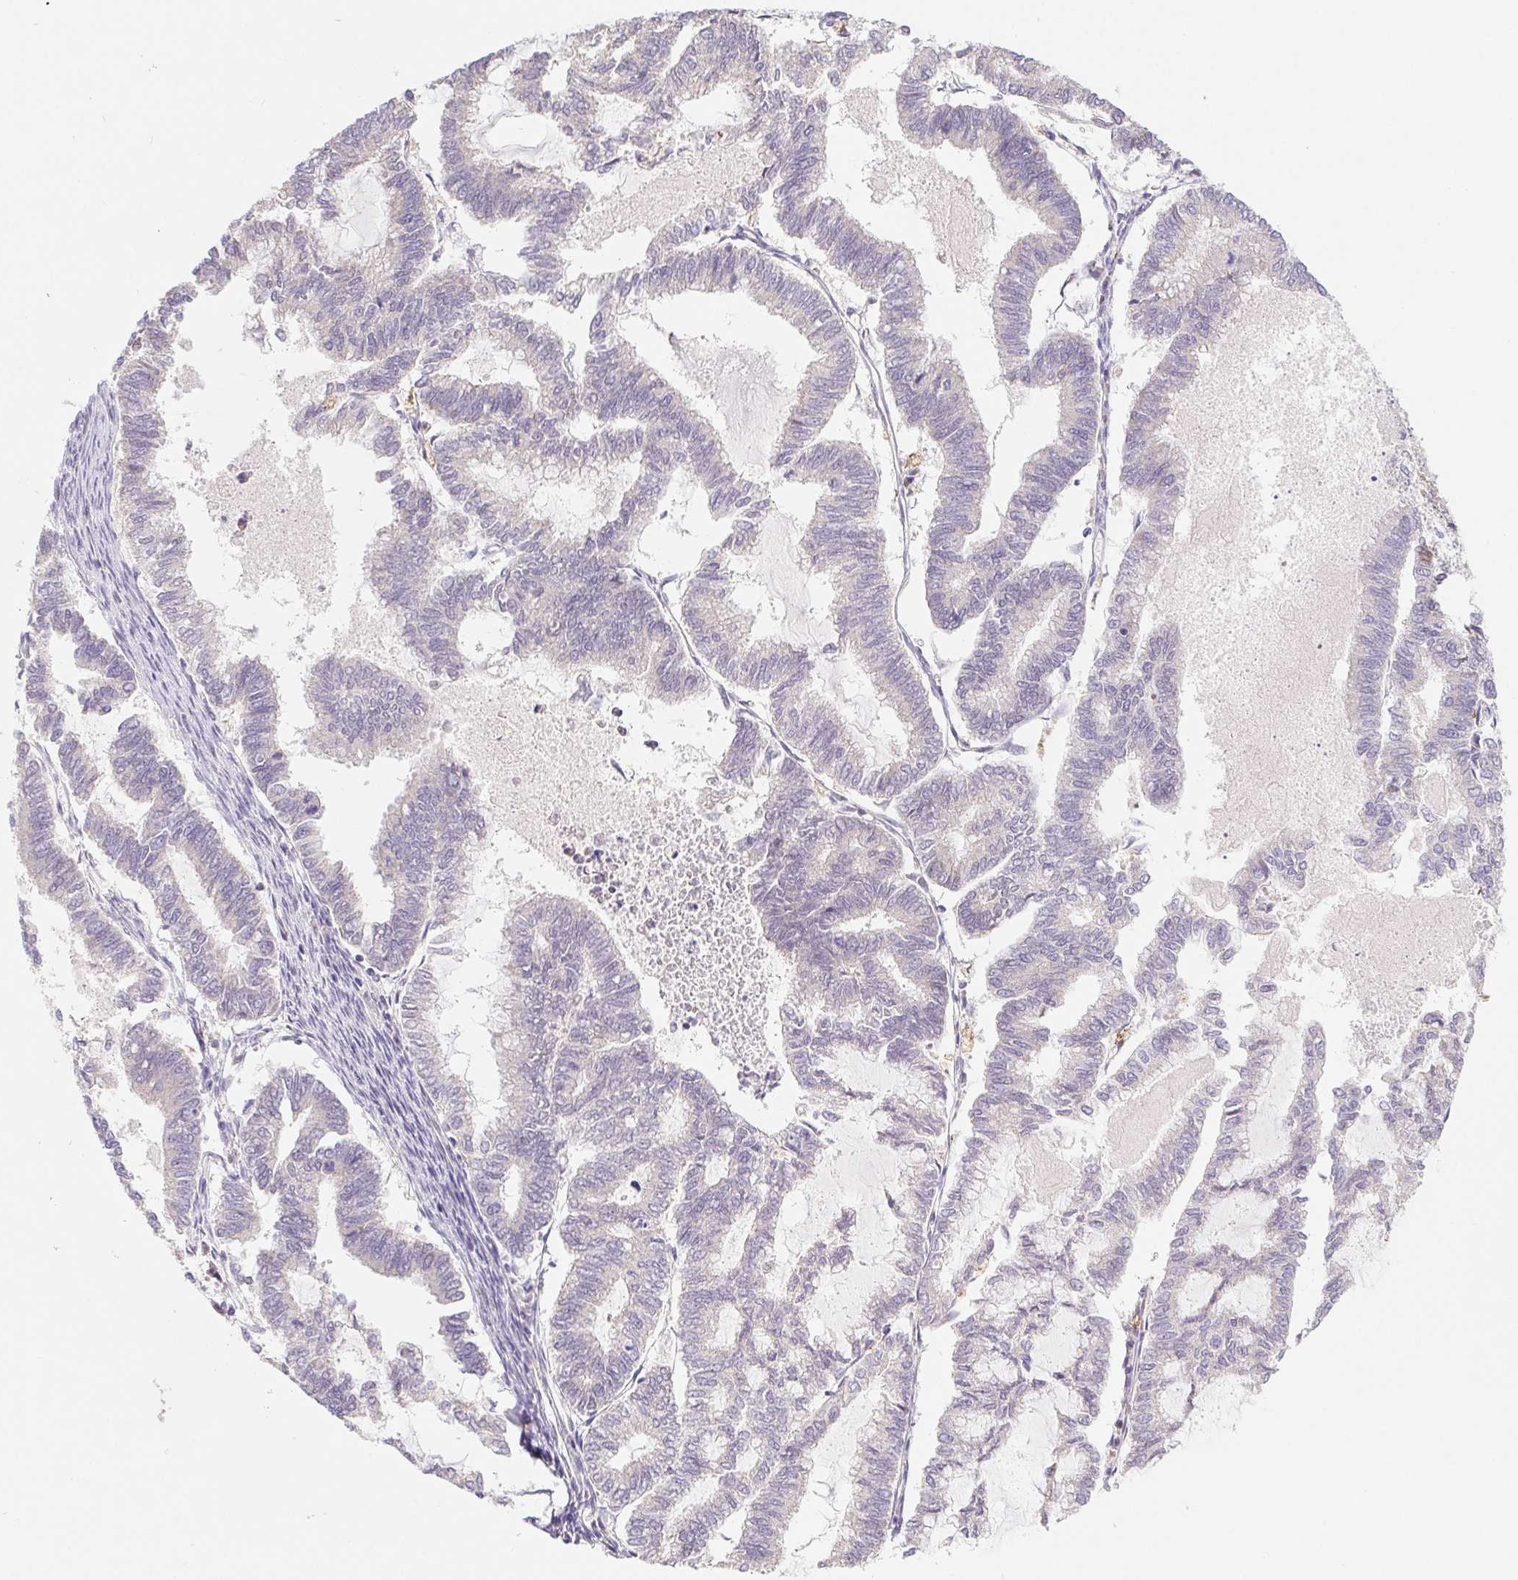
{"staining": {"intensity": "weak", "quantity": "25%-75%", "location": "cytoplasmic/membranous"}, "tissue": "endometrial cancer", "cell_type": "Tumor cells", "image_type": "cancer", "snomed": [{"axis": "morphology", "description": "Adenocarcinoma, NOS"}, {"axis": "topography", "description": "Endometrium"}], "caption": "A high-resolution micrograph shows immunohistochemistry staining of endometrial cancer, which exhibits weak cytoplasmic/membranous staining in about 25%-75% of tumor cells. (Stains: DAB (3,3'-diaminobenzidine) in brown, nuclei in blue, Microscopy: brightfield microscopy at high magnification).", "gene": "EMC6", "patient": {"sex": "female", "age": 79}}